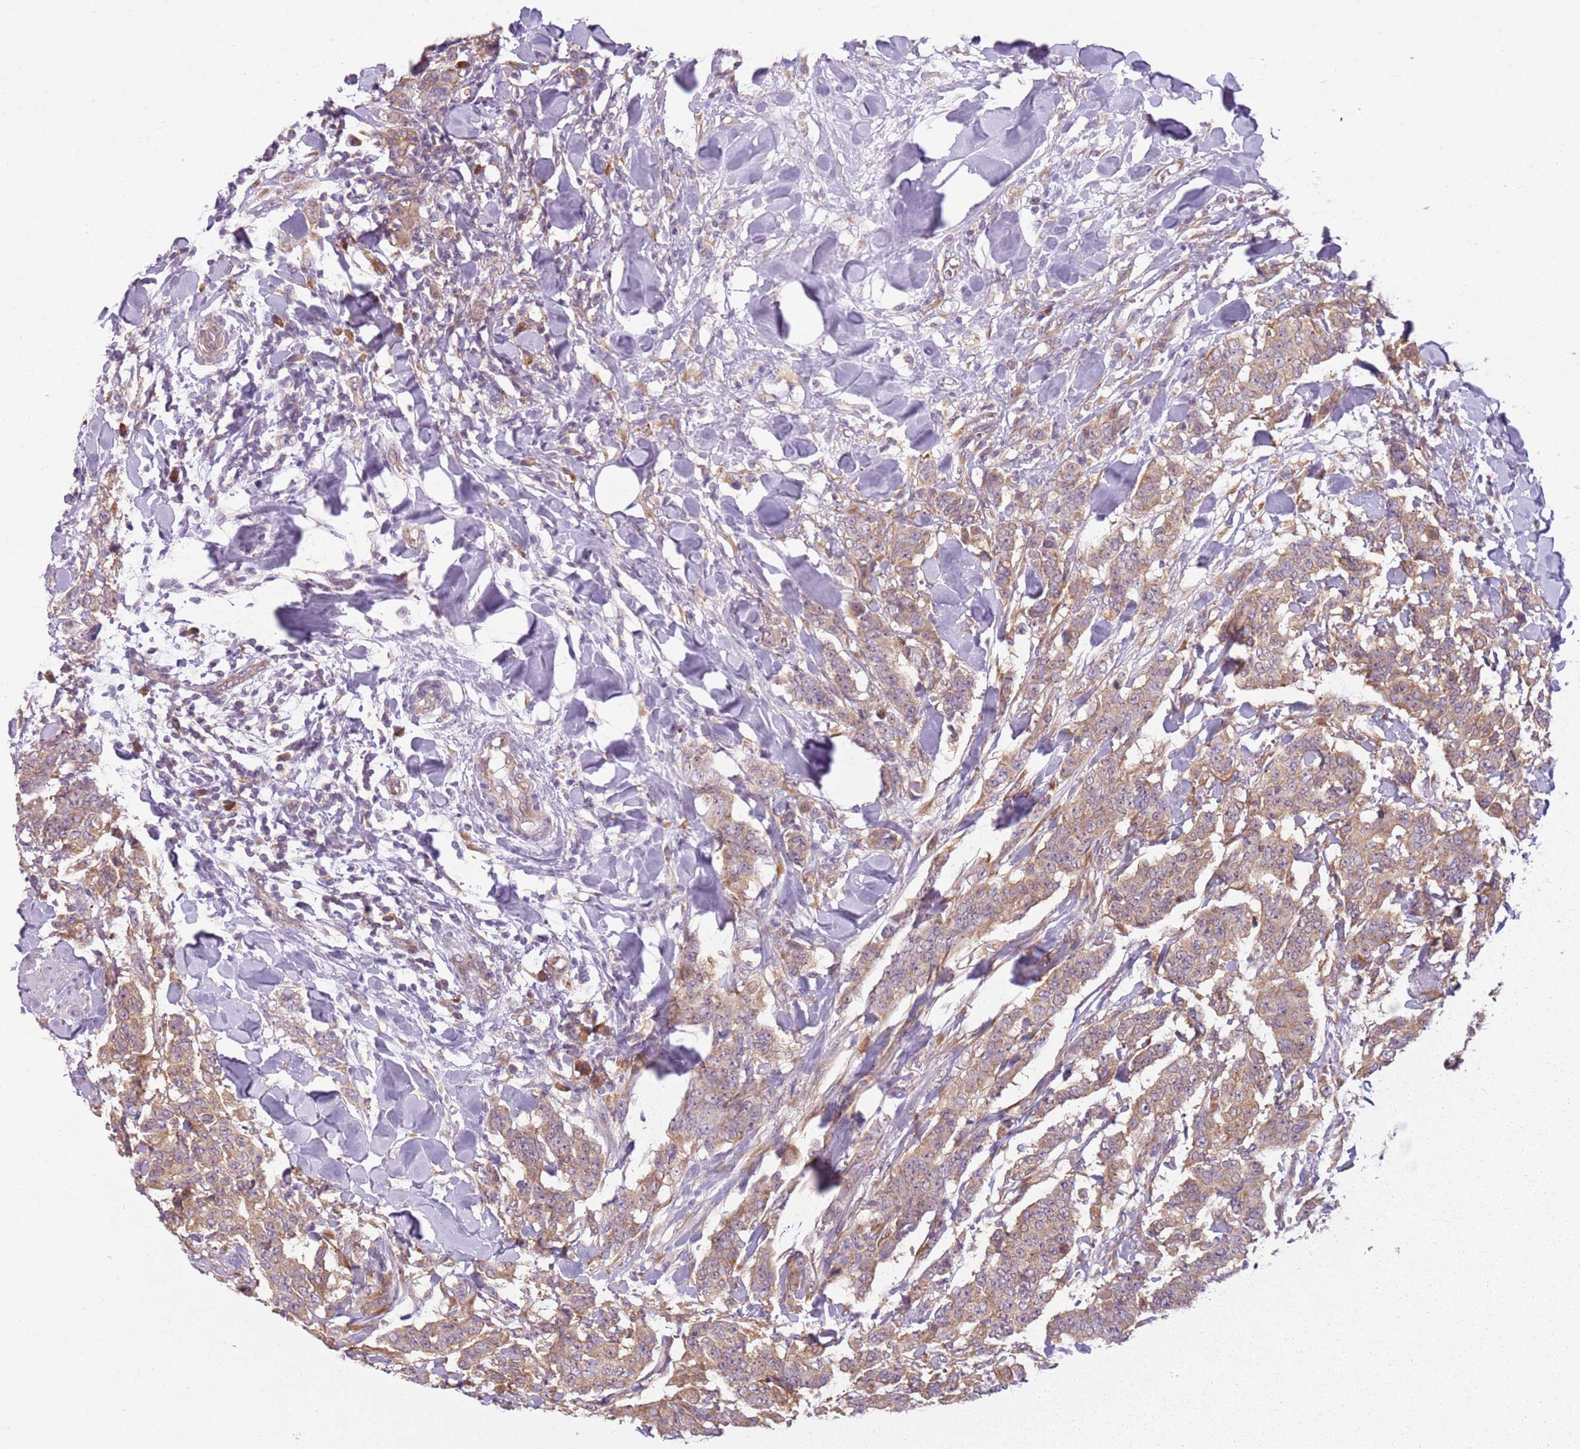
{"staining": {"intensity": "weak", "quantity": "25%-75%", "location": "cytoplasmic/membranous"}, "tissue": "breast cancer", "cell_type": "Tumor cells", "image_type": "cancer", "snomed": [{"axis": "morphology", "description": "Duct carcinoma"}, {"axis": "topography", "description": "Breast"}], "caption": "Weak cytoplasmic/membranous staining is seen in about 25%-75% of tumor cells in breast infiltrating ductal carcinoma.", "gene": "RPS28", "patient": {"sex": "female", "age": 40}}